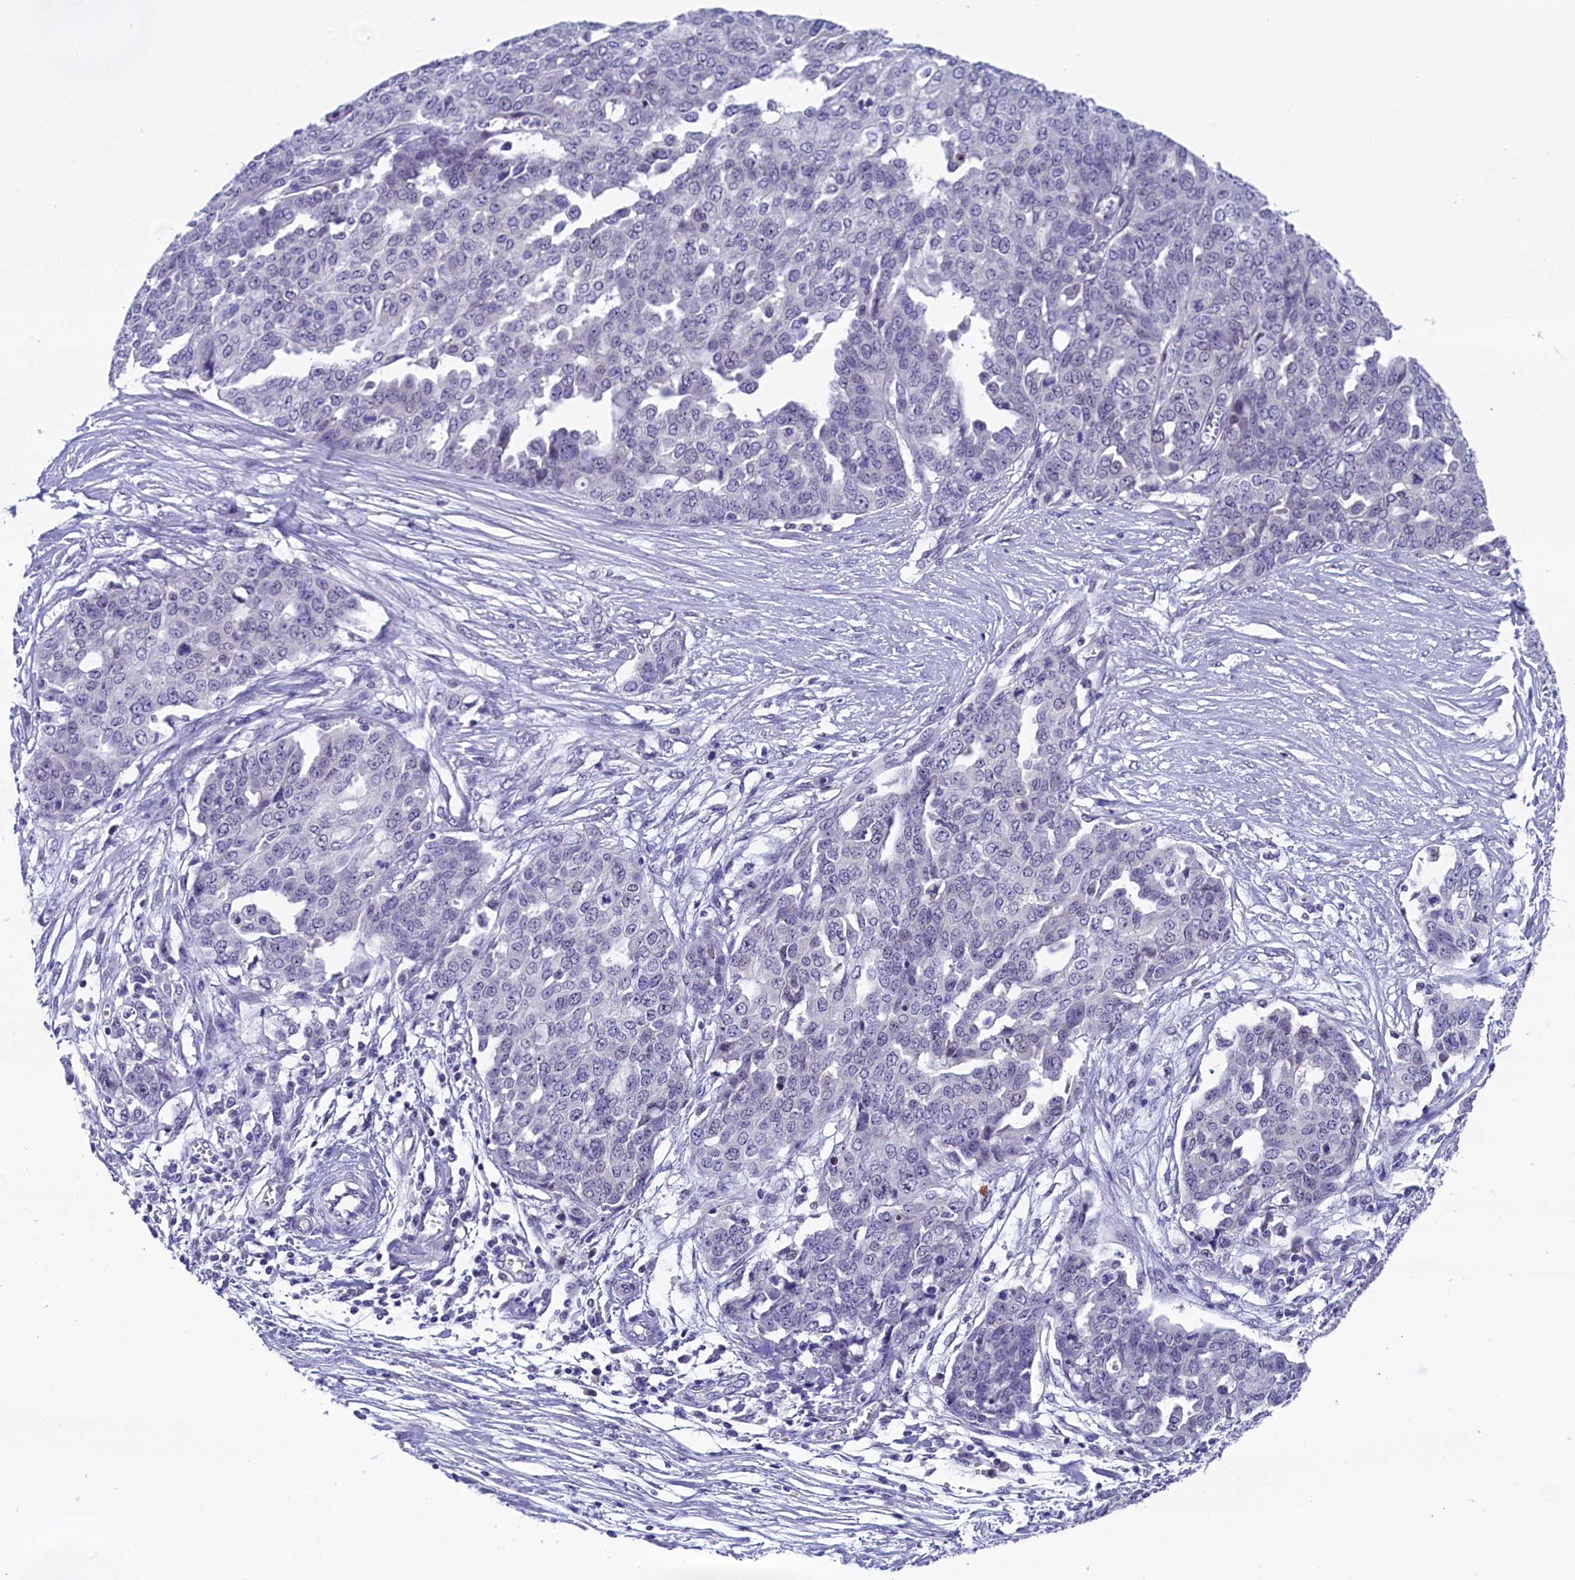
{"staining": {"intensity": "negative", "quantity": "none", "location": "none"}, "tissue": "ovarian cancer", "cell_type": "Tumor cells", "image_type": "cancer", "snomed": [{"axis": "morphology", "description": "Cystadenocarcinoma, serous, NOS"}, {"axis": "topography", "description": "Soft tissue"}, {"axis": "topography", "description": "Ovary"}], "caption": "A photomicrograph of human ovarian cancer is negative for staining in tumor cells. (DAB (3,3'-diaminobenzidine) immunohistochemistry (IHC), high magnification).", "gene": "IQCN", "patient": {"sex": "female", "age": 57}}